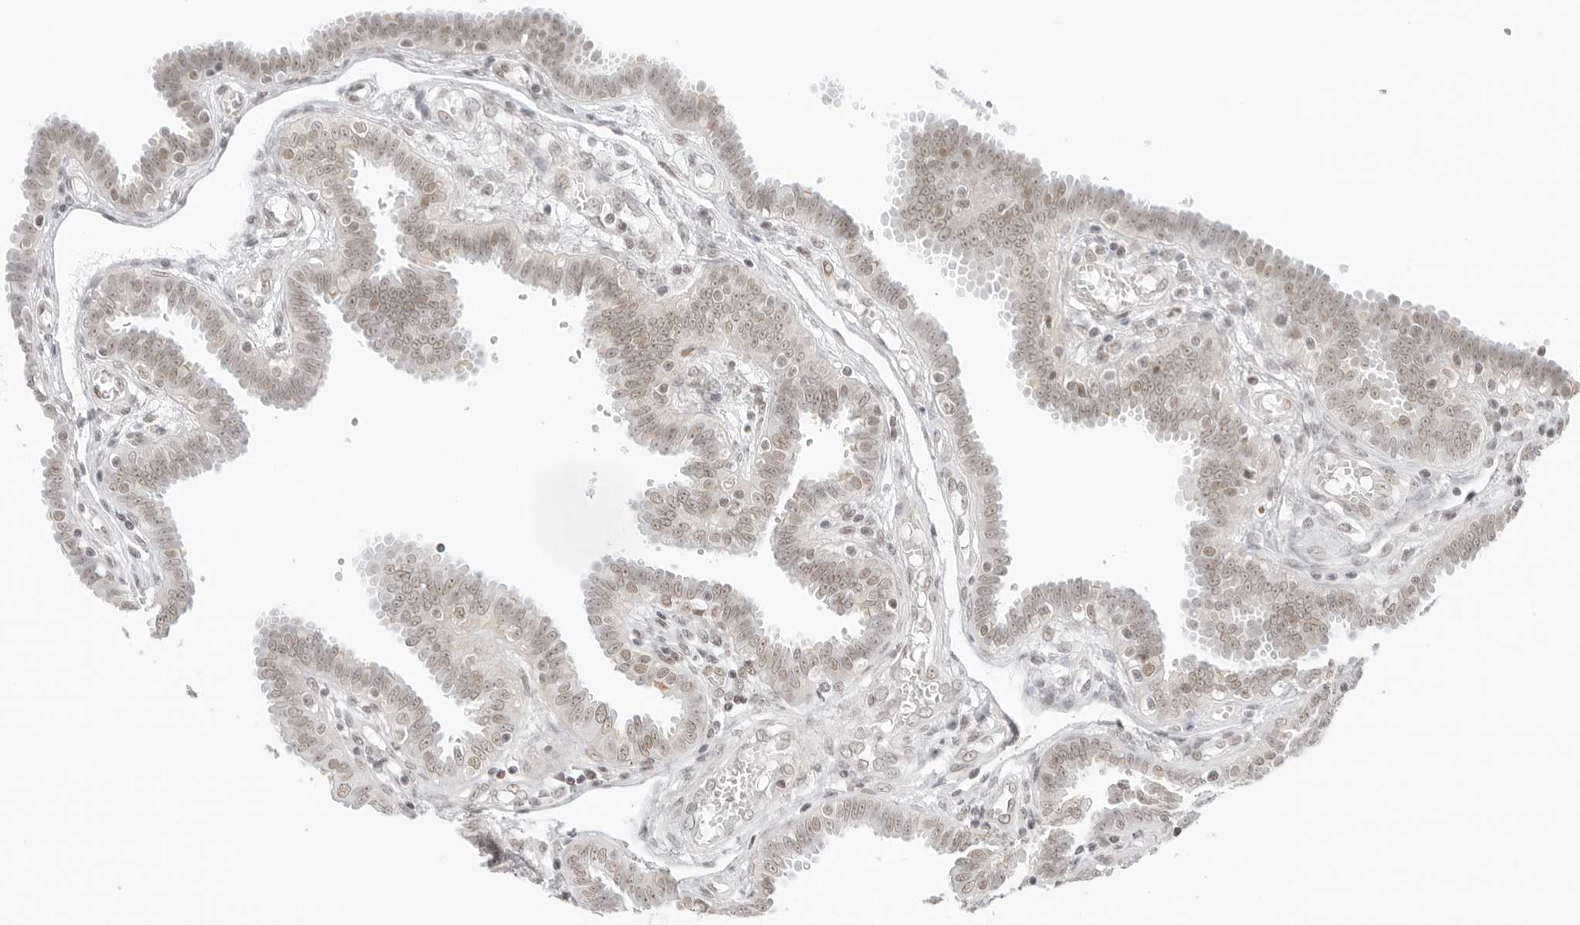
{"staining": {"intensity": "weak", "quantity": "25%-75%", "location": "nuclear"}, "tissue": "fallopian tube", "cell_type": "Glandular cells", "image_type": "normal", "snomed": [{"axis": "morphology", "description": "Normal tissue, NOS"}, {"axis": "topography", "description": "Fallopian tube"}], "caption": "A low amount of weak nuclear positivity is appreciated in approximately 25%-75% of glandular cells in unremarkable fallopian tube. (Brightfield microscopy of DAB IHC at high magnification).", "gene": "TCIM", "patient": {"sex": "female", "age": 32}}